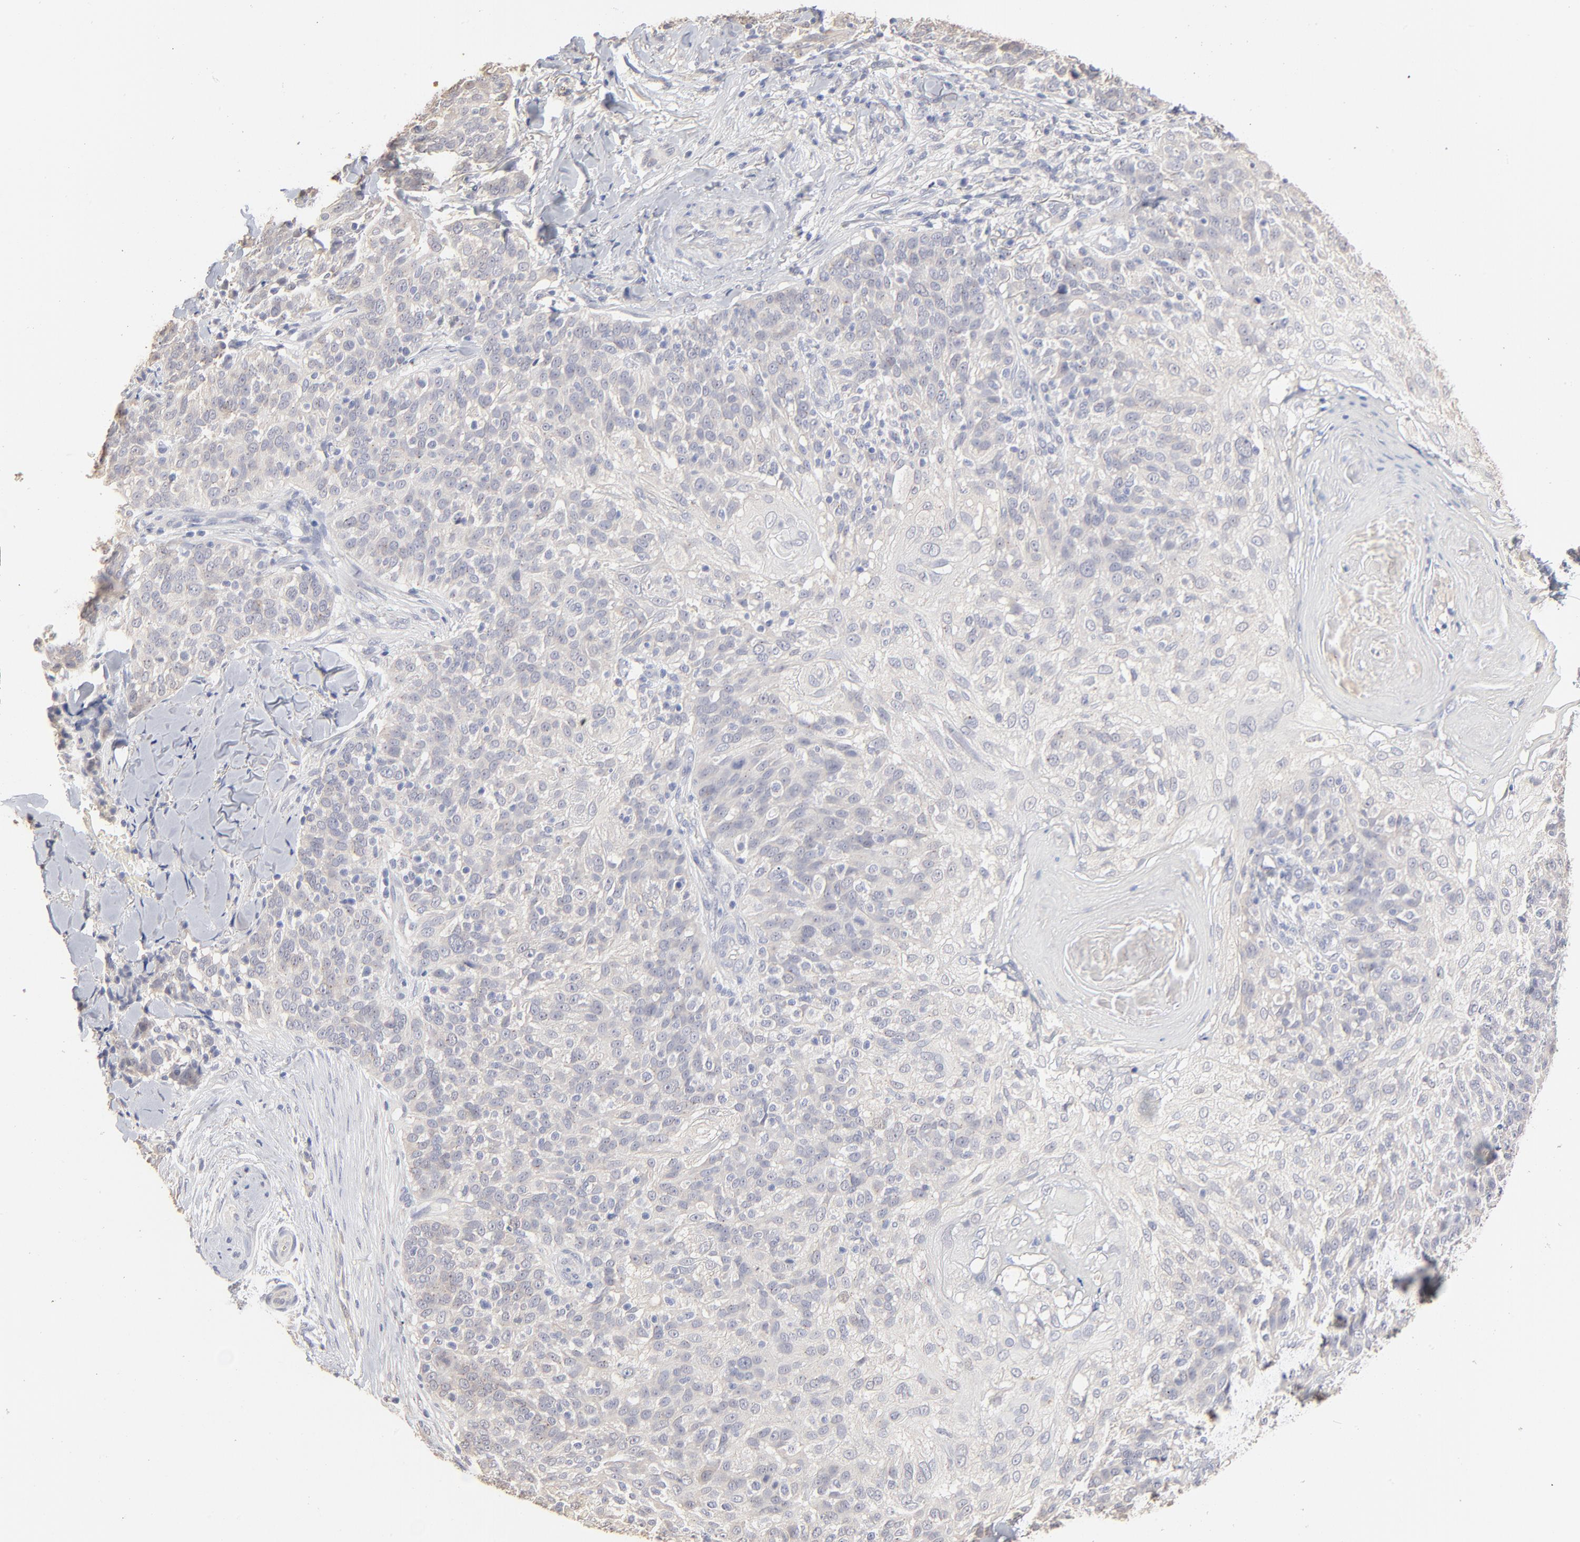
{"staining": {"intensity": "weak", "quantity": ">75%", "location": "cytoplasmic/membranous"}, "tissue": "skin cancer", "cell_type": "Tumor cells", "image_type": "cancer", "snomed": [{"axis": "morphology", "description": "Normal tissue, NOS"}, {"axis": "morphology", "description": "Squamous cell carcinoma, NOS"}, {"axis": "topography", "description": "Skin"}], "caption": "Immunohistochemical staining of squamous cell carcinoma (skin) demonstrates weak cytoplasmic/membranous protein expression in approximately >75% of tumor cells.", "gene": "DNAL4", "patient": {"sex": "female", "age": 83}}